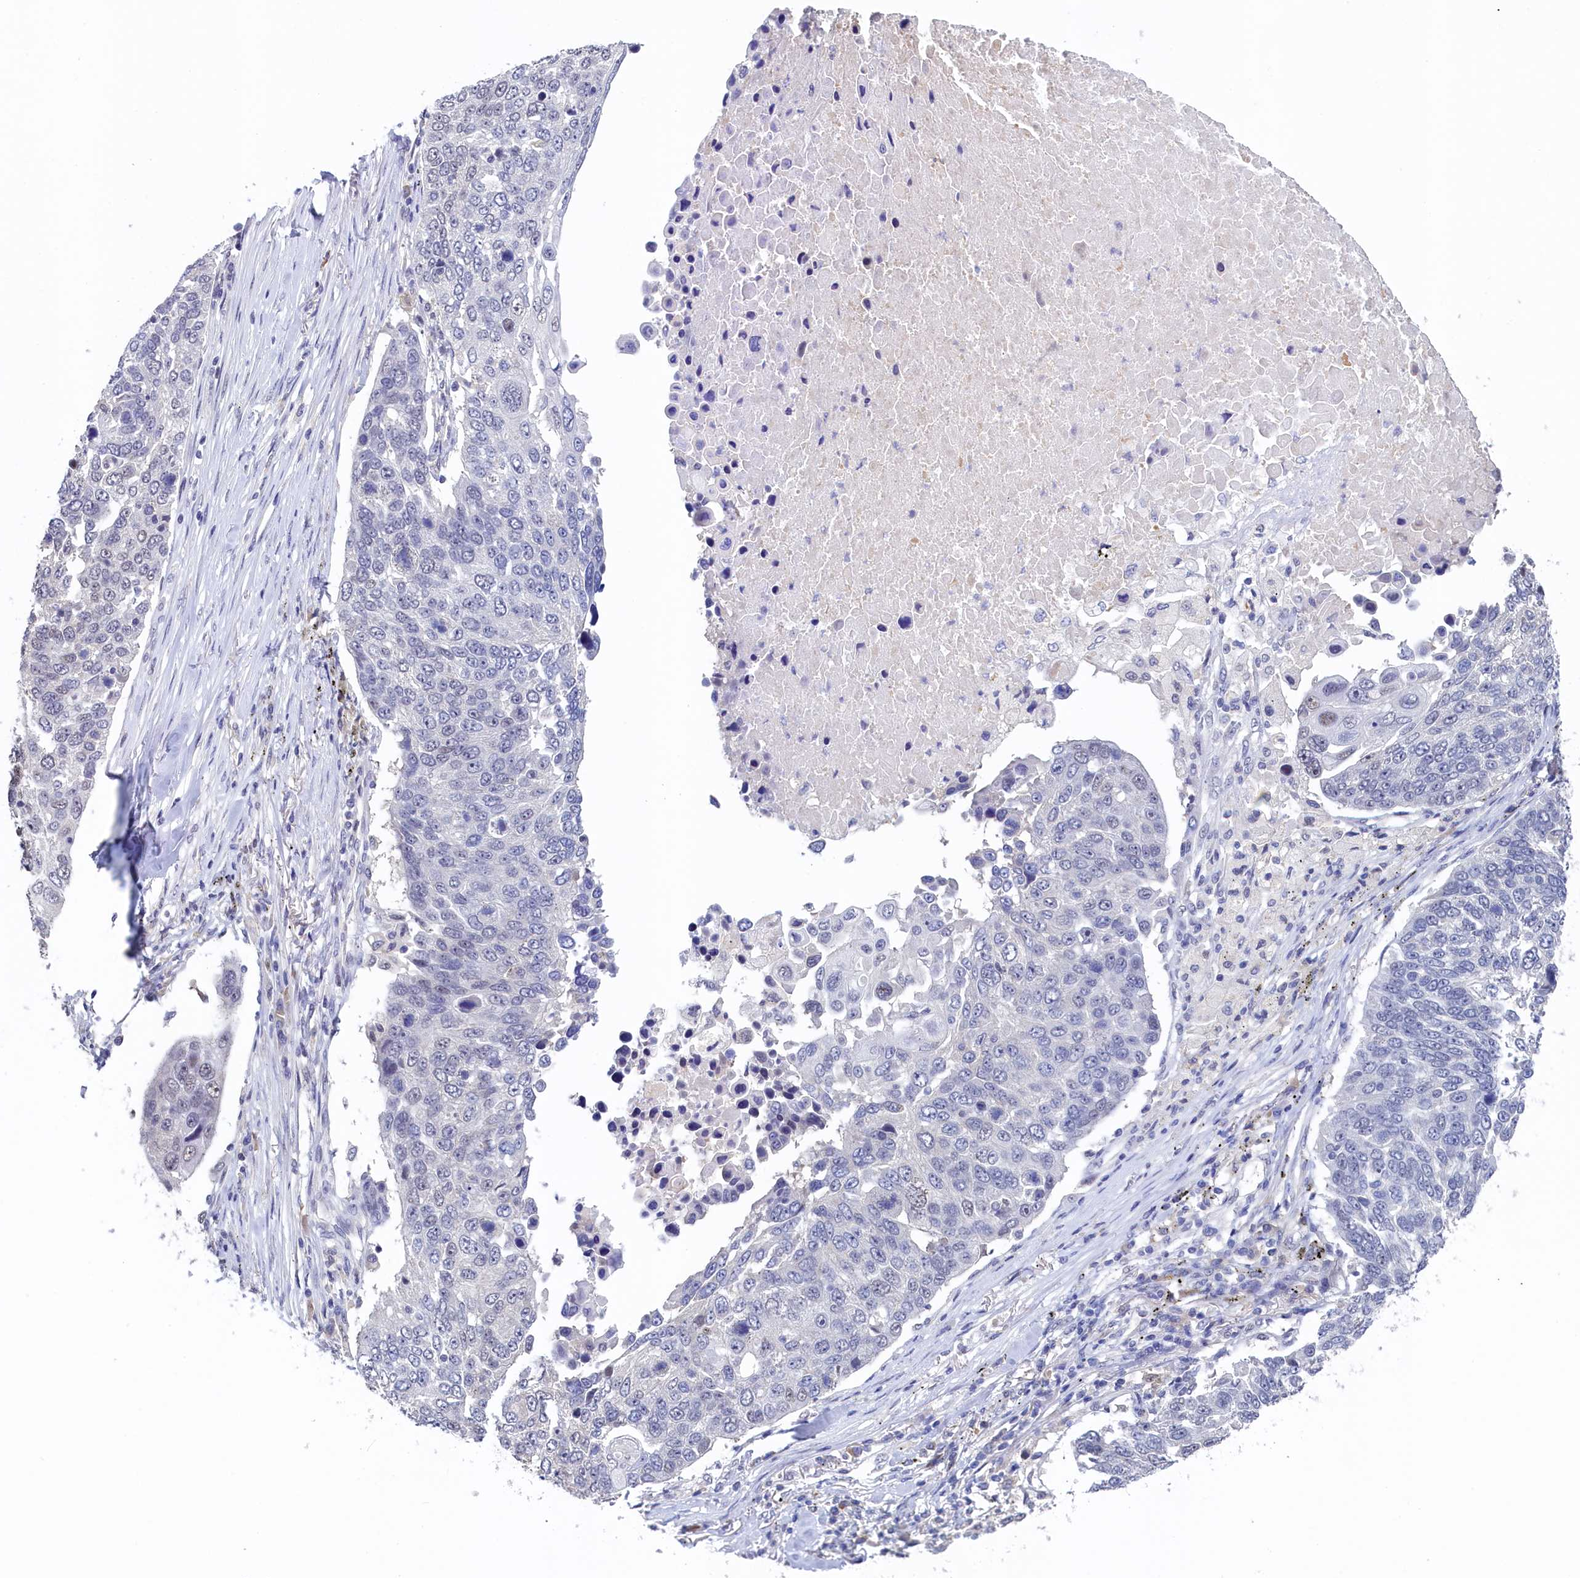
{"staining": {"intensity": "weak", "quantity": "<25%", "location": "nuclear"}, "tissue": "lung cancer", "cell_type": "Tumor cells", "image_type": "cancer", "snomed": [{"axis": "morphology", "description": "Squamous cell carcinoma, NOS"}, {"axis": "topography", "description": "Lung"}], "caption": "There is no significant staining in tumor cells of lung cancer. (DAB (3,3'-diaminobenzidine) IHC visualized using brightfield microscopy, high magnification).", "gene": "MOSPD3", "patient": {"sex": "male", "age": 66}}